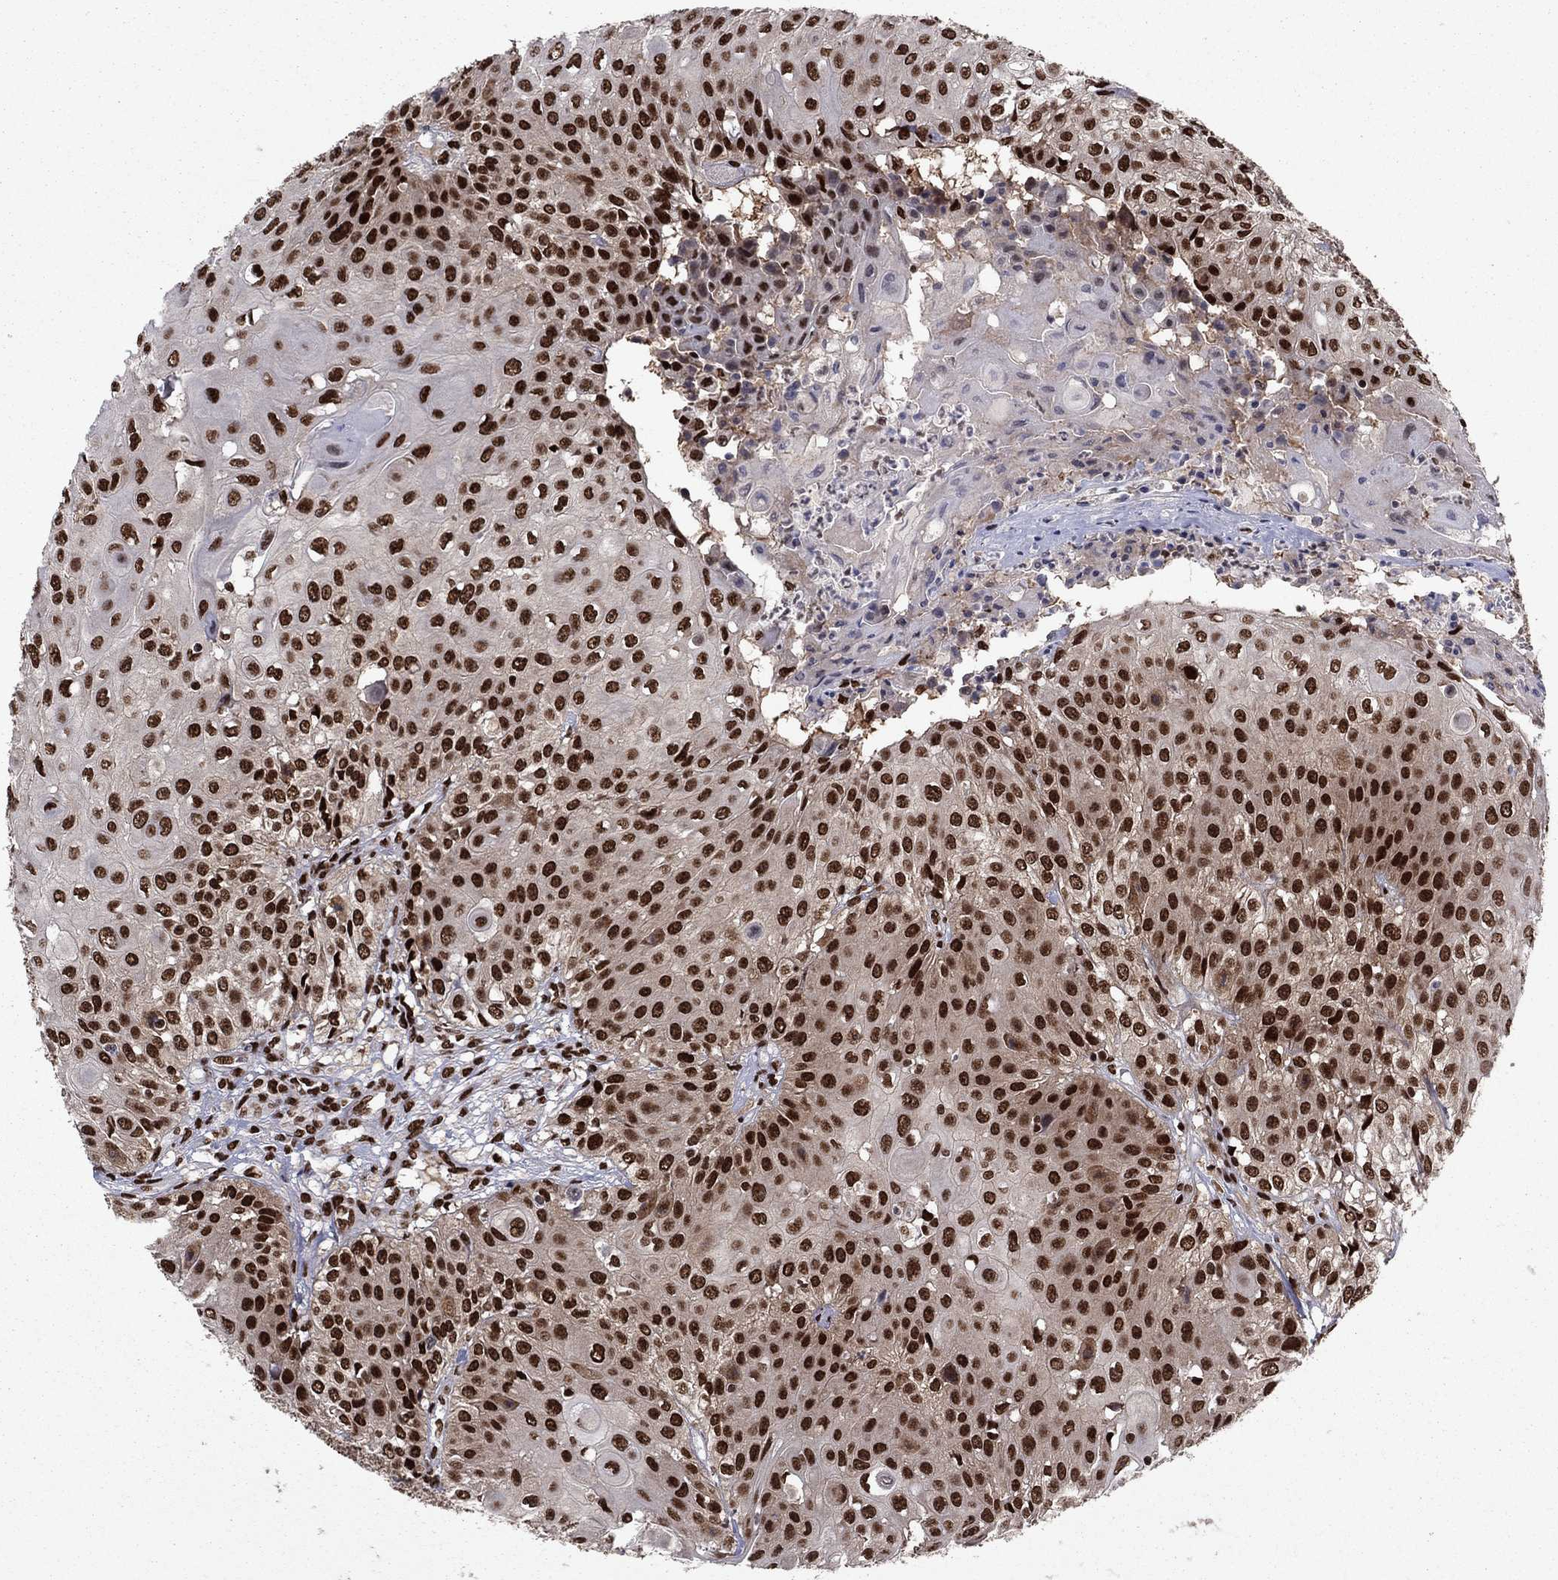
{"staining": {"intensity": "strong", "quantity": ">75%", "location": "nuclear"}, "tissue": "urothelial cancer", "cell_type": "Tumor cells", "image_type": "cancer", "snomed": [{"axis": "morphology", "description": "Urothelial carcinoma, High grade"}, {"axis": "topography", "description": "Urinary bladder"}], "caption": "Urothelial cancer stained for a protein (brown) reveals strong nuclear positive expression in approximately >75% of tumor cells.", "gene": "USP54", "patient": {"sex": "female", "age": 79}}